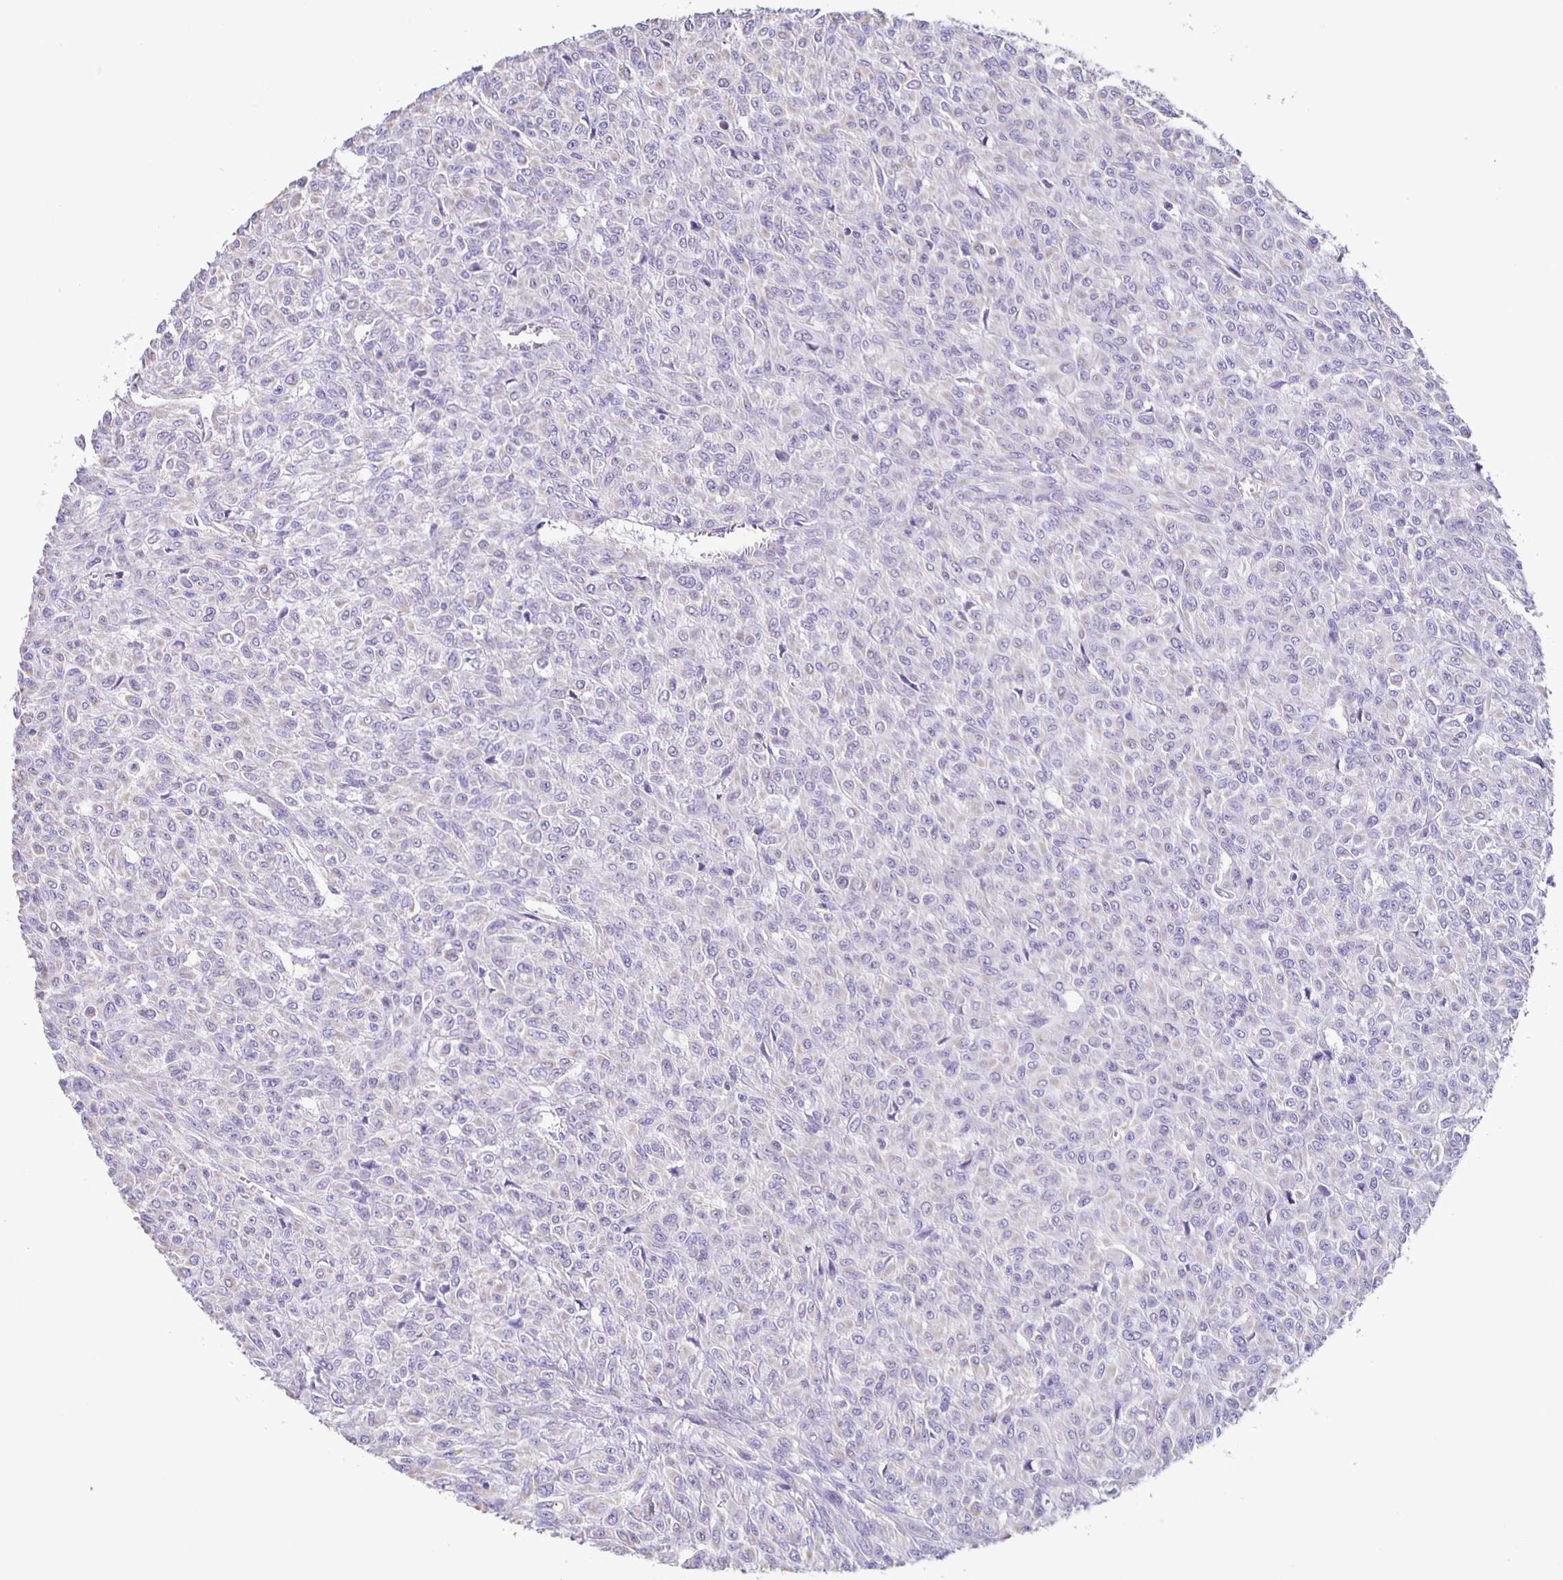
{"staining": {"intensity": "negative", "quantity": "none", "location": "none"}, "tissue": "renal cancer", "cell_type": "Tumor cells", "image_type": "cancer", "snomed": [{"axis": "morphology", "description": "Adenocarcinoma, NOS"}, {"axis": "topography", "description": "Kidney"}], "caption": "This is a histopathology image of immunohistochemistry staining of renal cancer, which shows no positivity in tumor cells.", "gene": "TPPP", "patient": {"sex": "male", "age": 58}}